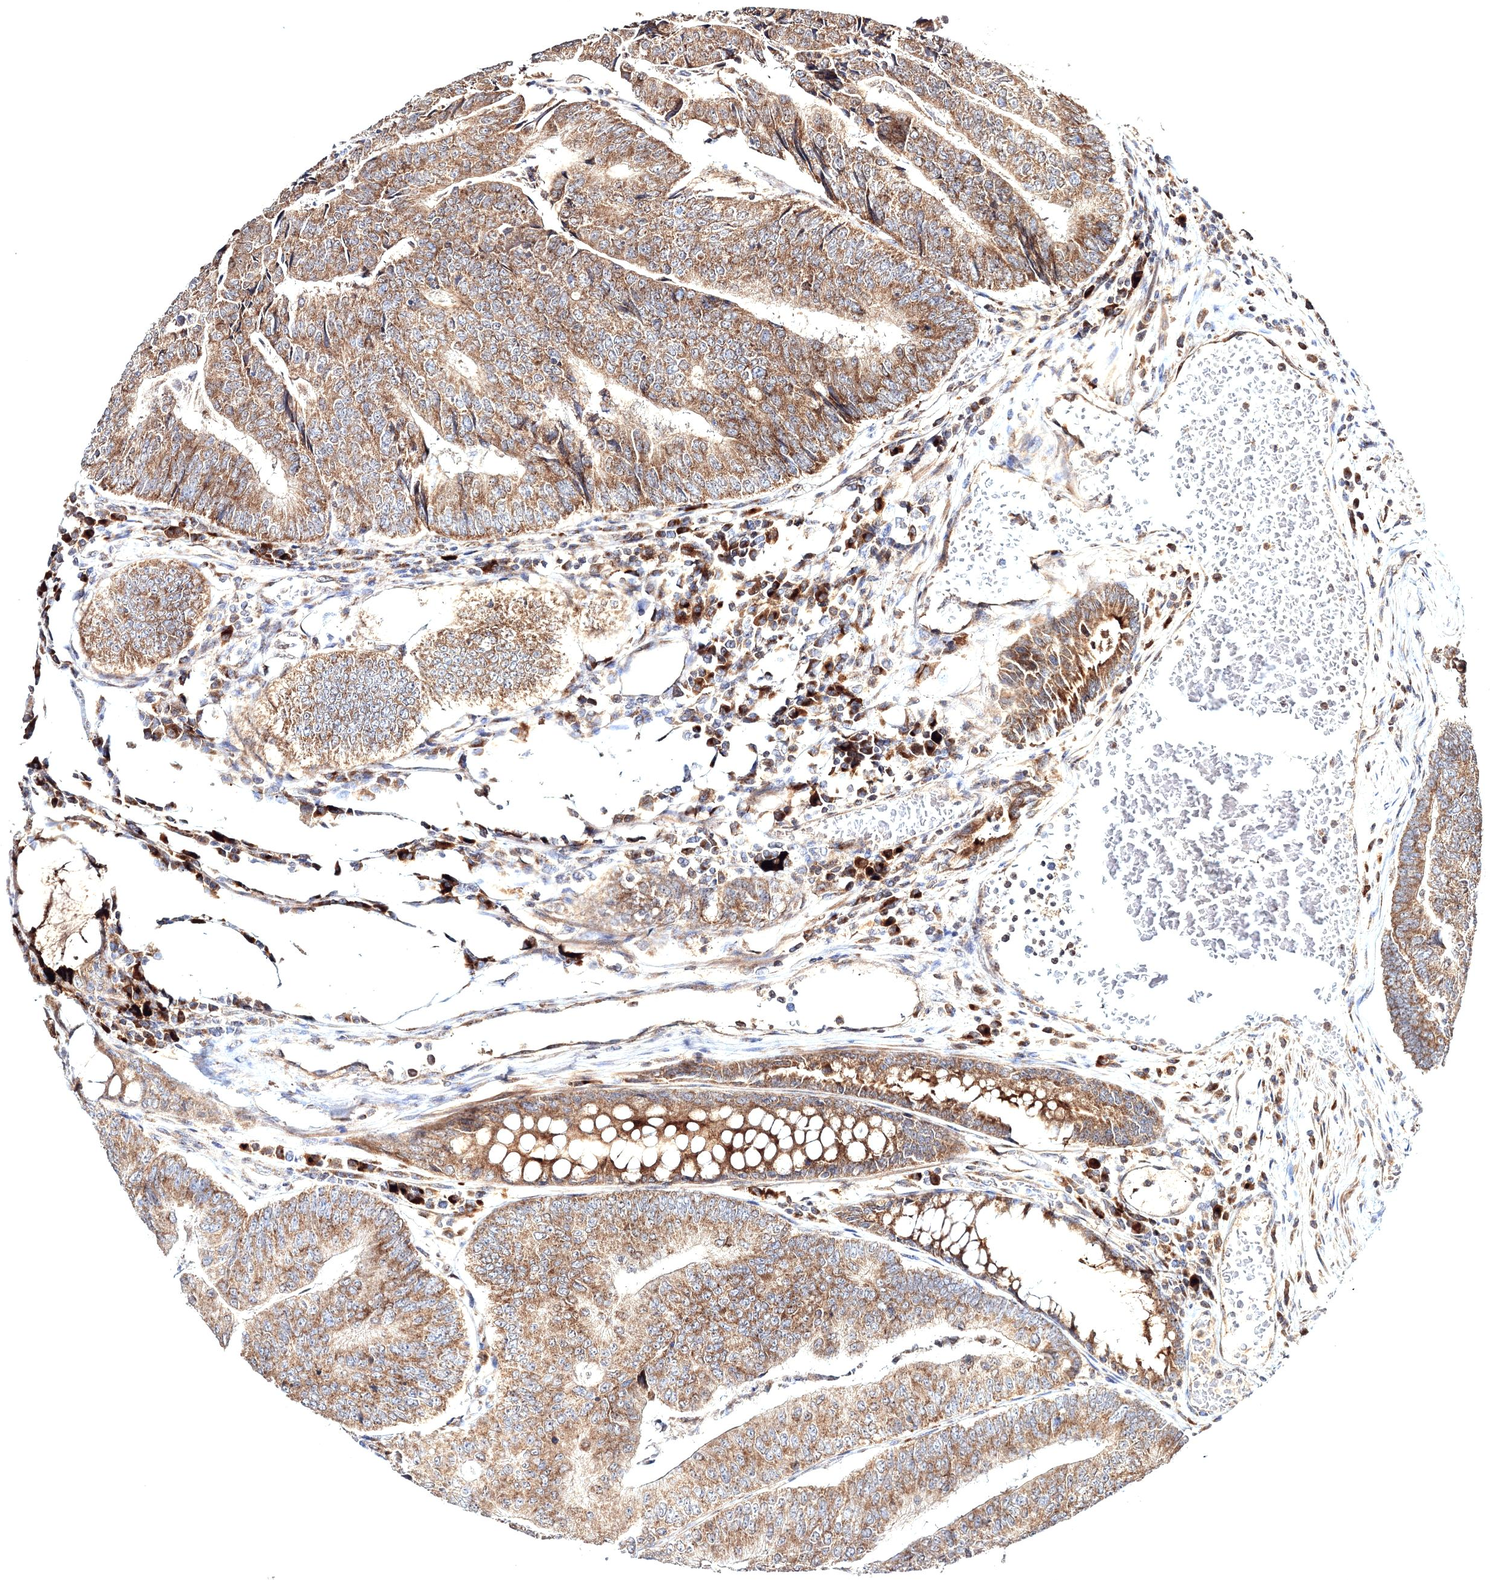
{"staining": {"intensity": "moderate", "quantity": ">75%", "location": "cytoplasmic/membranous"}, "tissue": "colorectal cancer", "cell_type": "Tumor cells", "image_type": "cancer", "snomed": [{"axis": "morphology", "description": "Adenocarcinoma, NOS"}, {"axis": "topography", "description": "Colon"}], "caption": "Human colorectal cancer stained with a protein marker exhibits moderate staining in tumor cells.", "gene": "PEX13", "patient": {"sex": "female", "age": 67}}